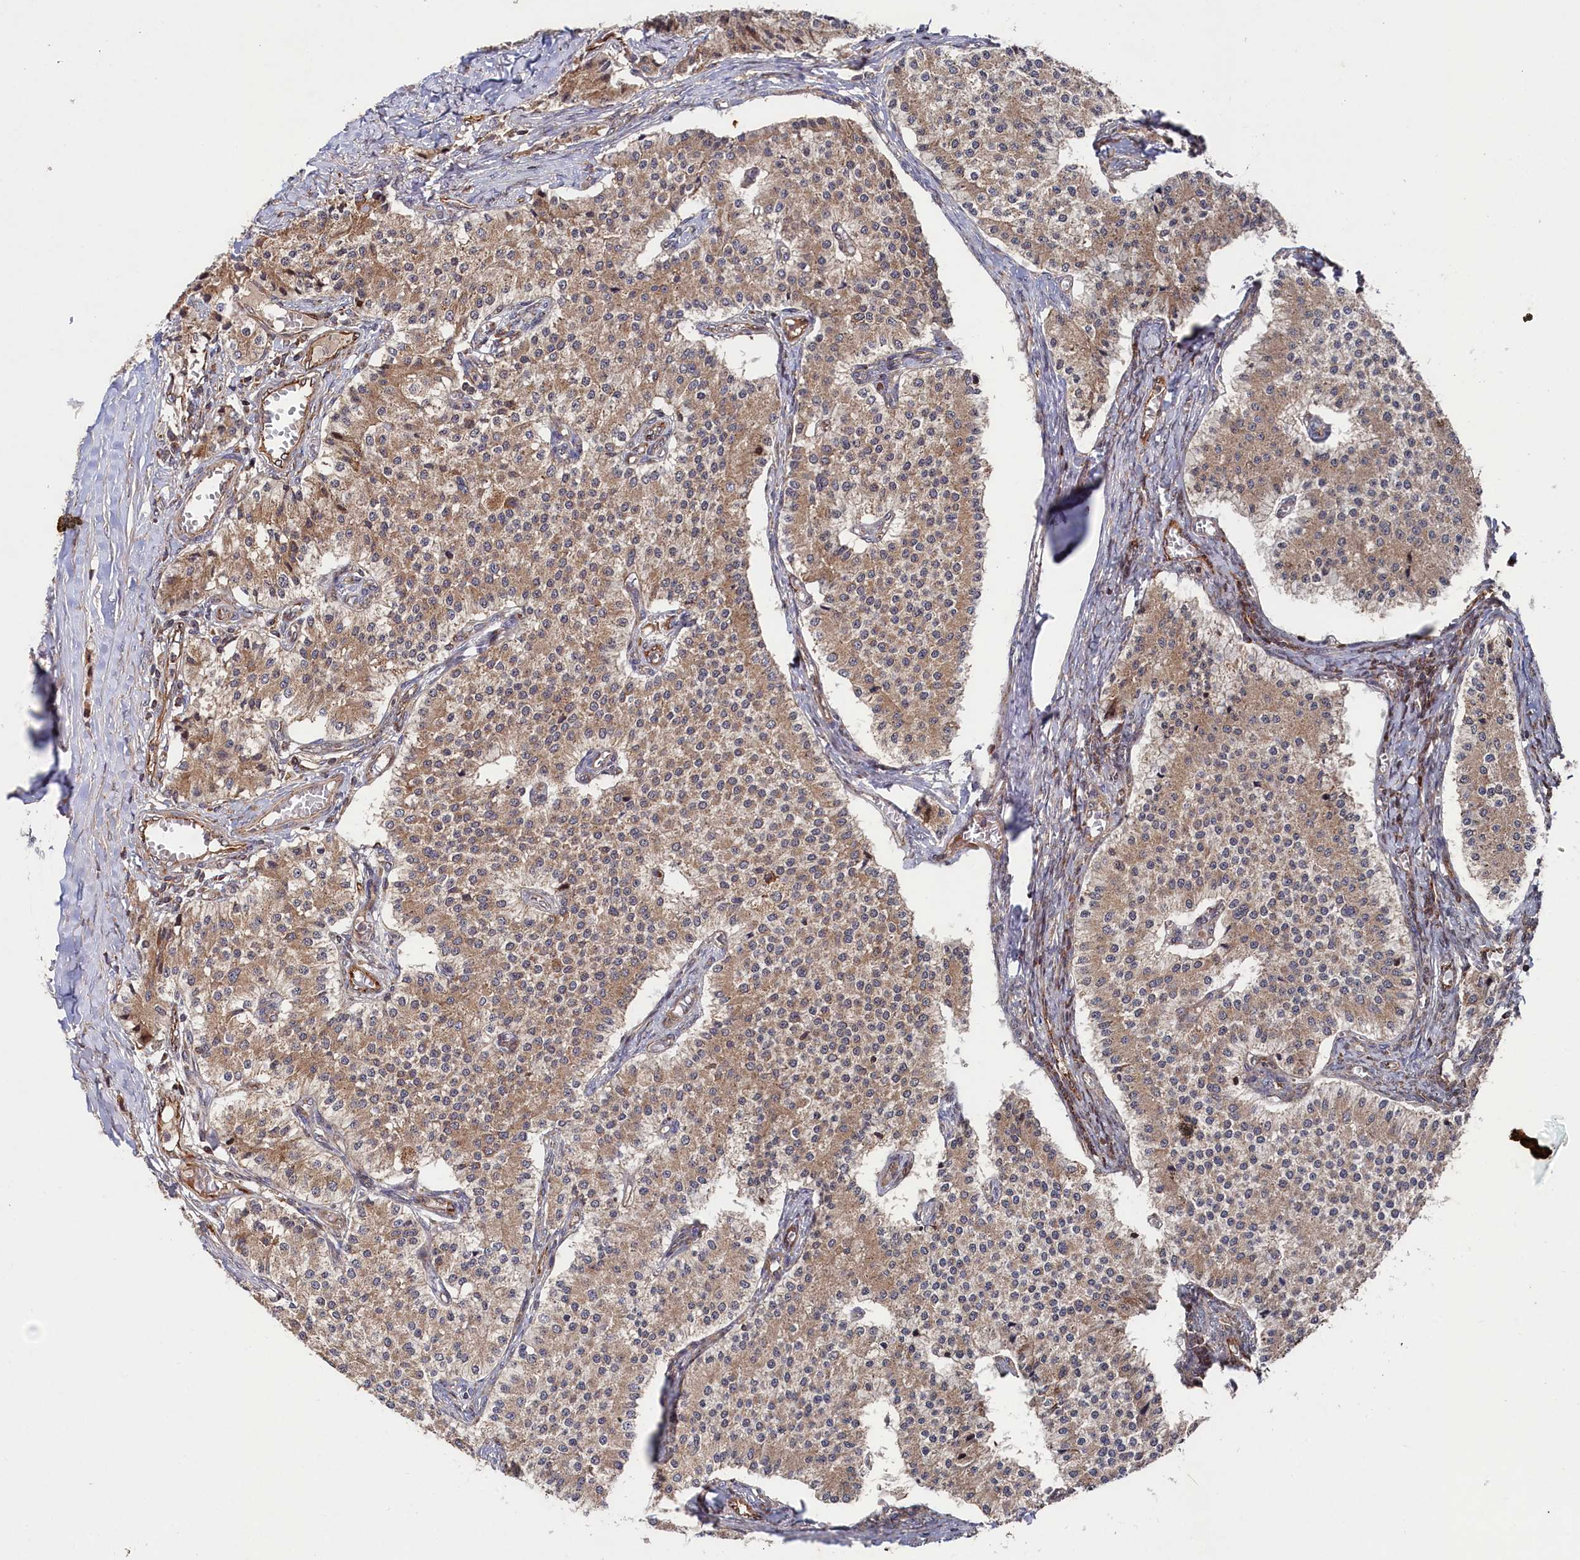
{"staining": {"intensity": "moderate", "quantity": ">75%", "location": "cytoplasmic/membranous"}, "tissue": "carcinoid", "cell_type": "Tumor cells", "image_type": "cancer", "snomed": [{"axis": "morphology", "description": "Carcinoid, malignant, NOS"}, {"axis": "topography", "description": "Colon"}], "caption": "Human carcinoid (malignant) stained with a brown dye shows moderate cytoplasmic/membranous positive expression in approximately >75% of tumor cells.", "gene": "SUPV3L1", "patient": {"sex": "female", "age": 52}}